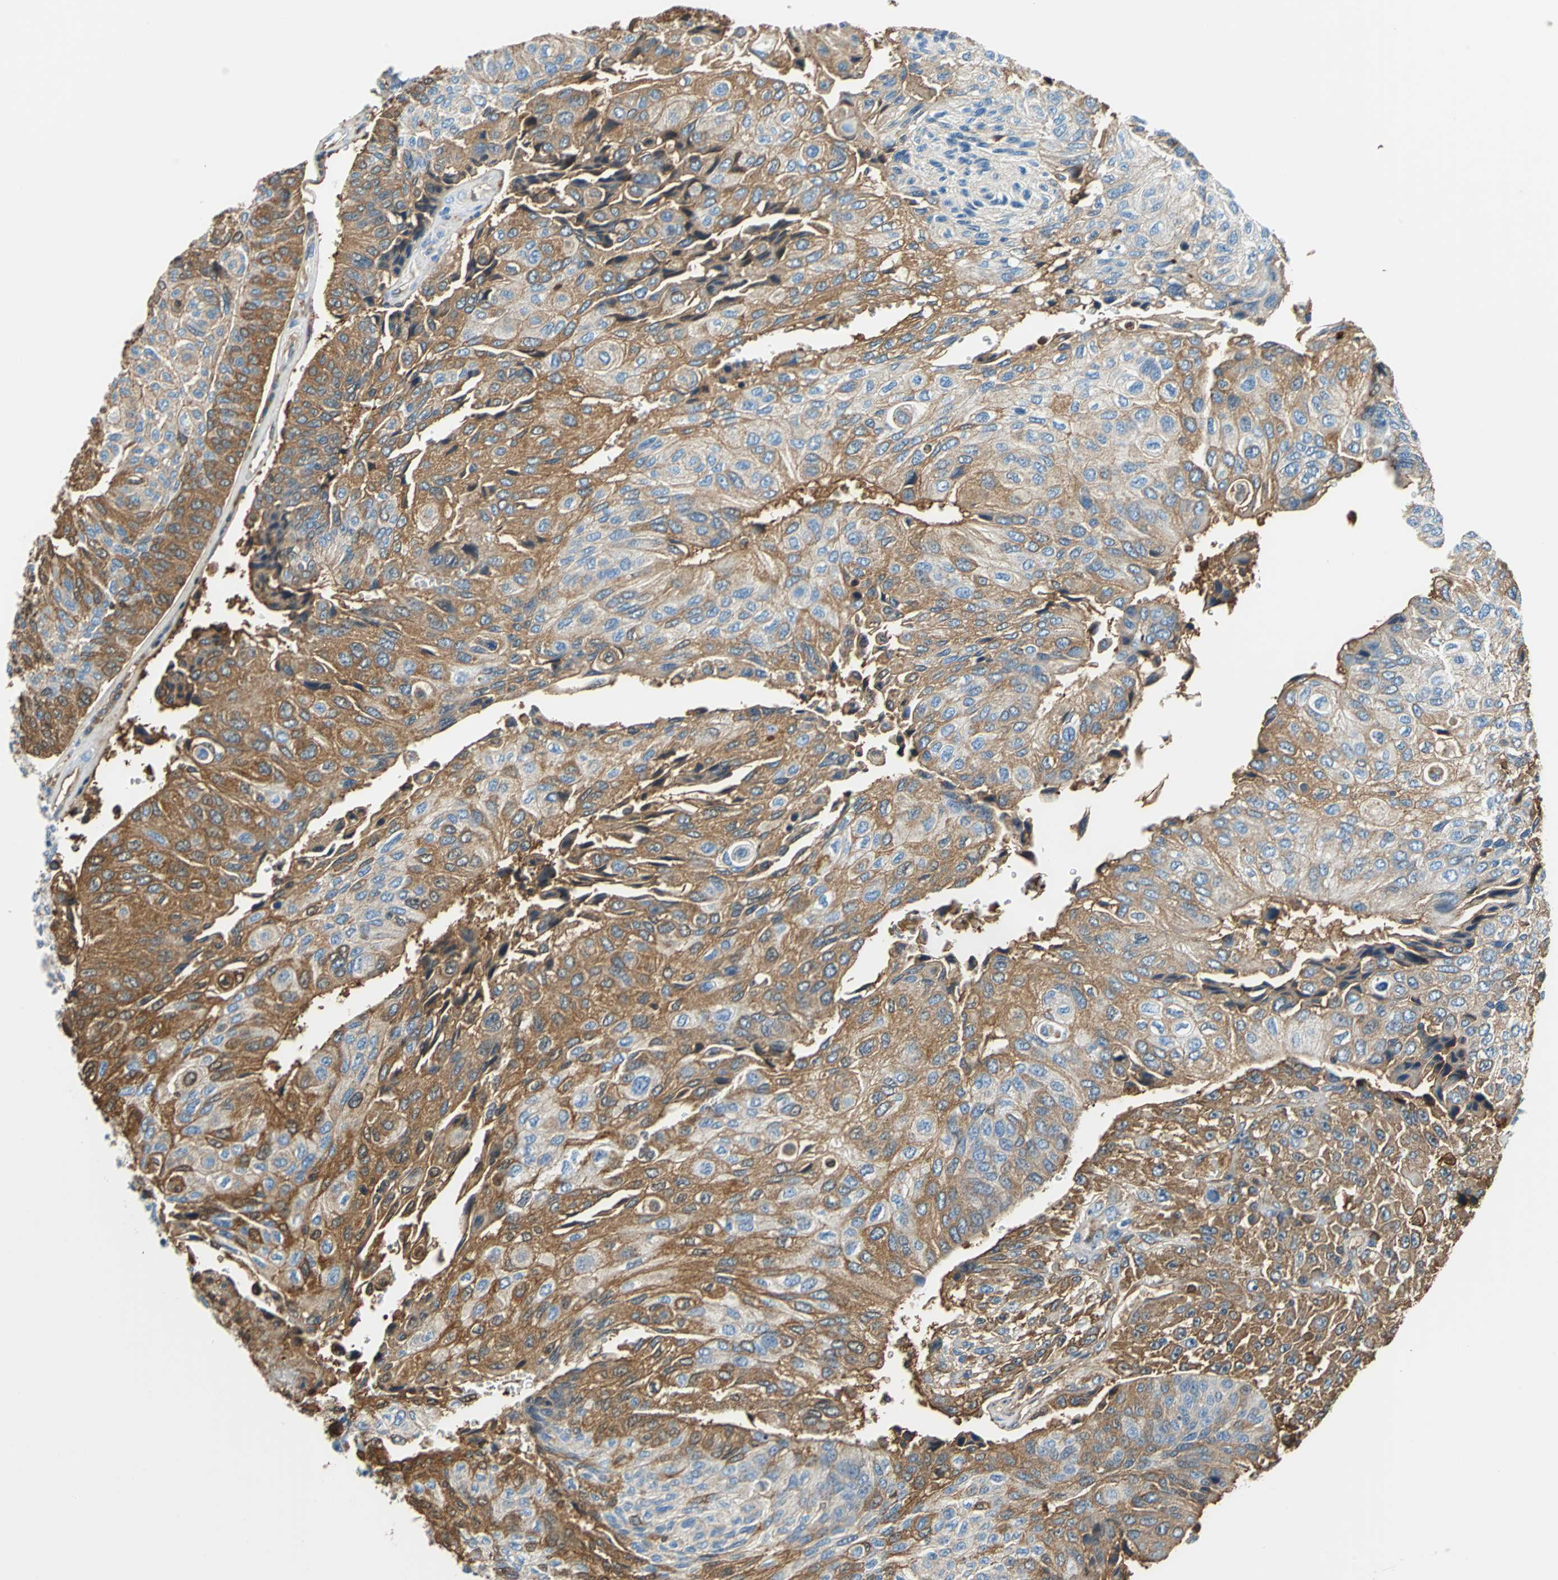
{"staining": {"intensity": "moderate", "quantity": "25%-75%", "location": "cytoplasmic/membranous"}, "tissue": "urothelial cancer", "cell_type": "Tumor cells", "image_type": "cancer", "snomed": [{"axis": "morphology", "description": "Urothelial carcinoma, High grade"}, {"axis": "topography", "description": "Urinary bladder"}], "caption": "Immunohistochemistry (IHC) (DAB (3,3'-diaminobenzidine)) staining of human urothelial cancer reveals moderate cytoplasmic/membranous protein staining in about 25%-75% of tumor cells.", "gene": "ALB", "patient": {"sex": "male", "age": 66}}